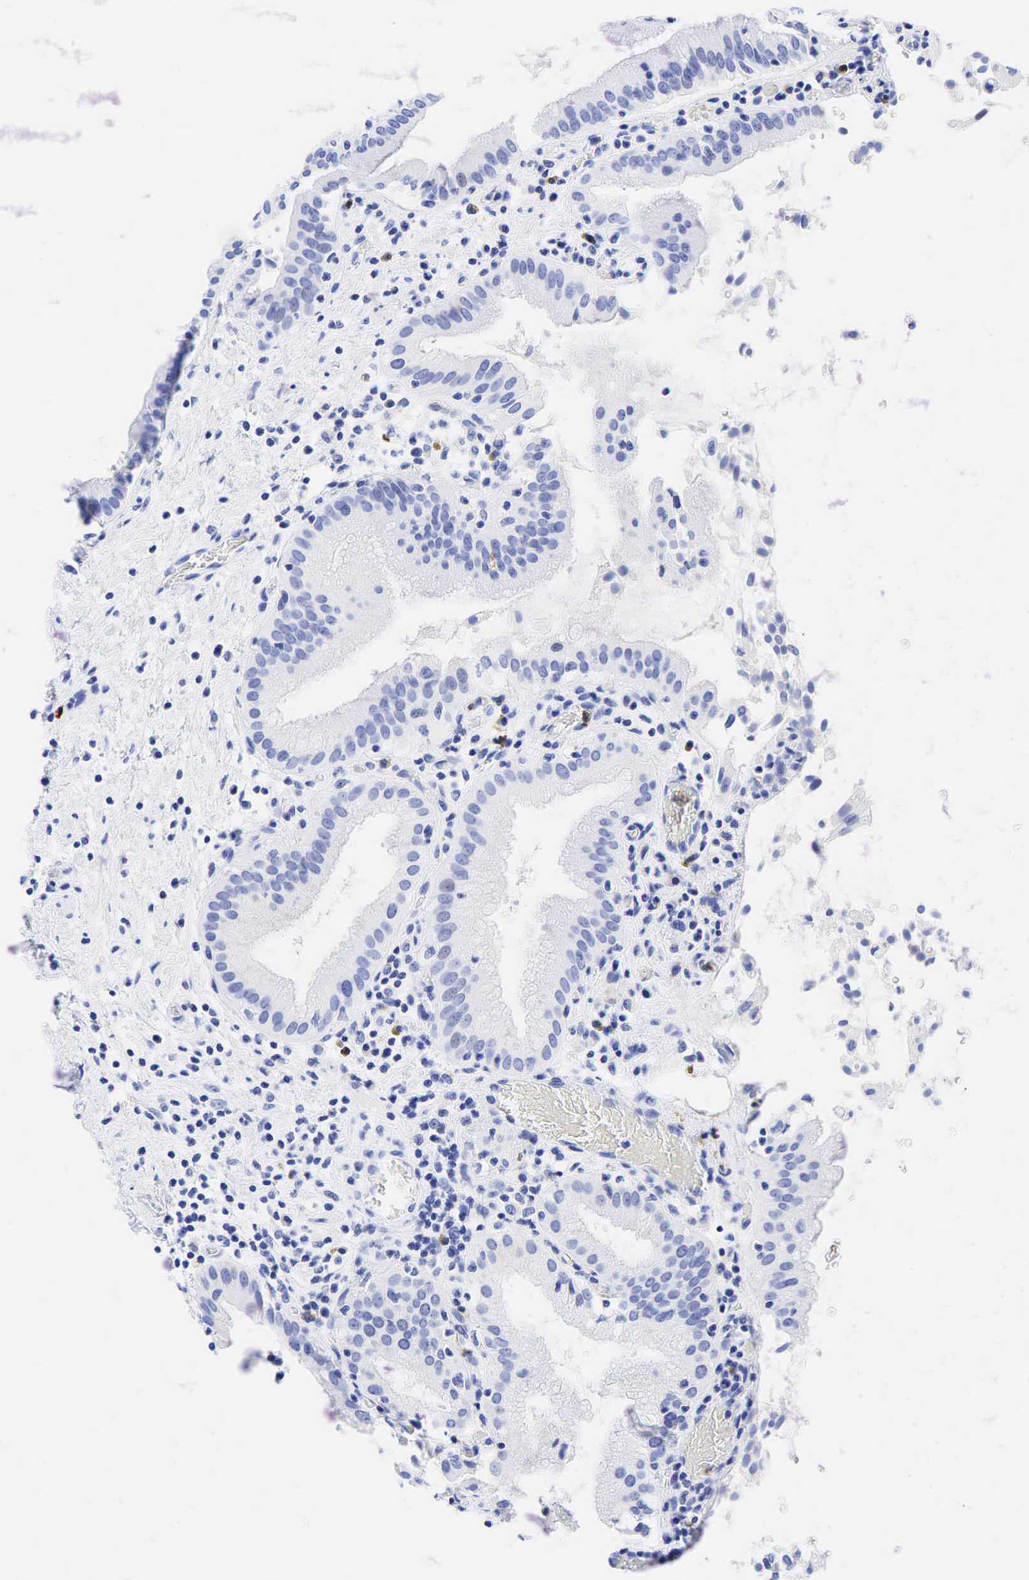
{"staining": {"intensity": "negative", "quantity": "none", "location": "none"}, "tissue": "gallbladder", "cell_type": "Glandular cells", "image_type": "normal", "snomed": [{"axis": "morphology", "description": "Normal tissue, NOS"}, {"axis": "topography", "description": "Gallbladder"}], "caption": "This is an IHC histopathology image of benign gallbladder. There is no positivity in glandular cells.", "gene": "FUT4", "patient": {"sex": "male", "age": 73}}